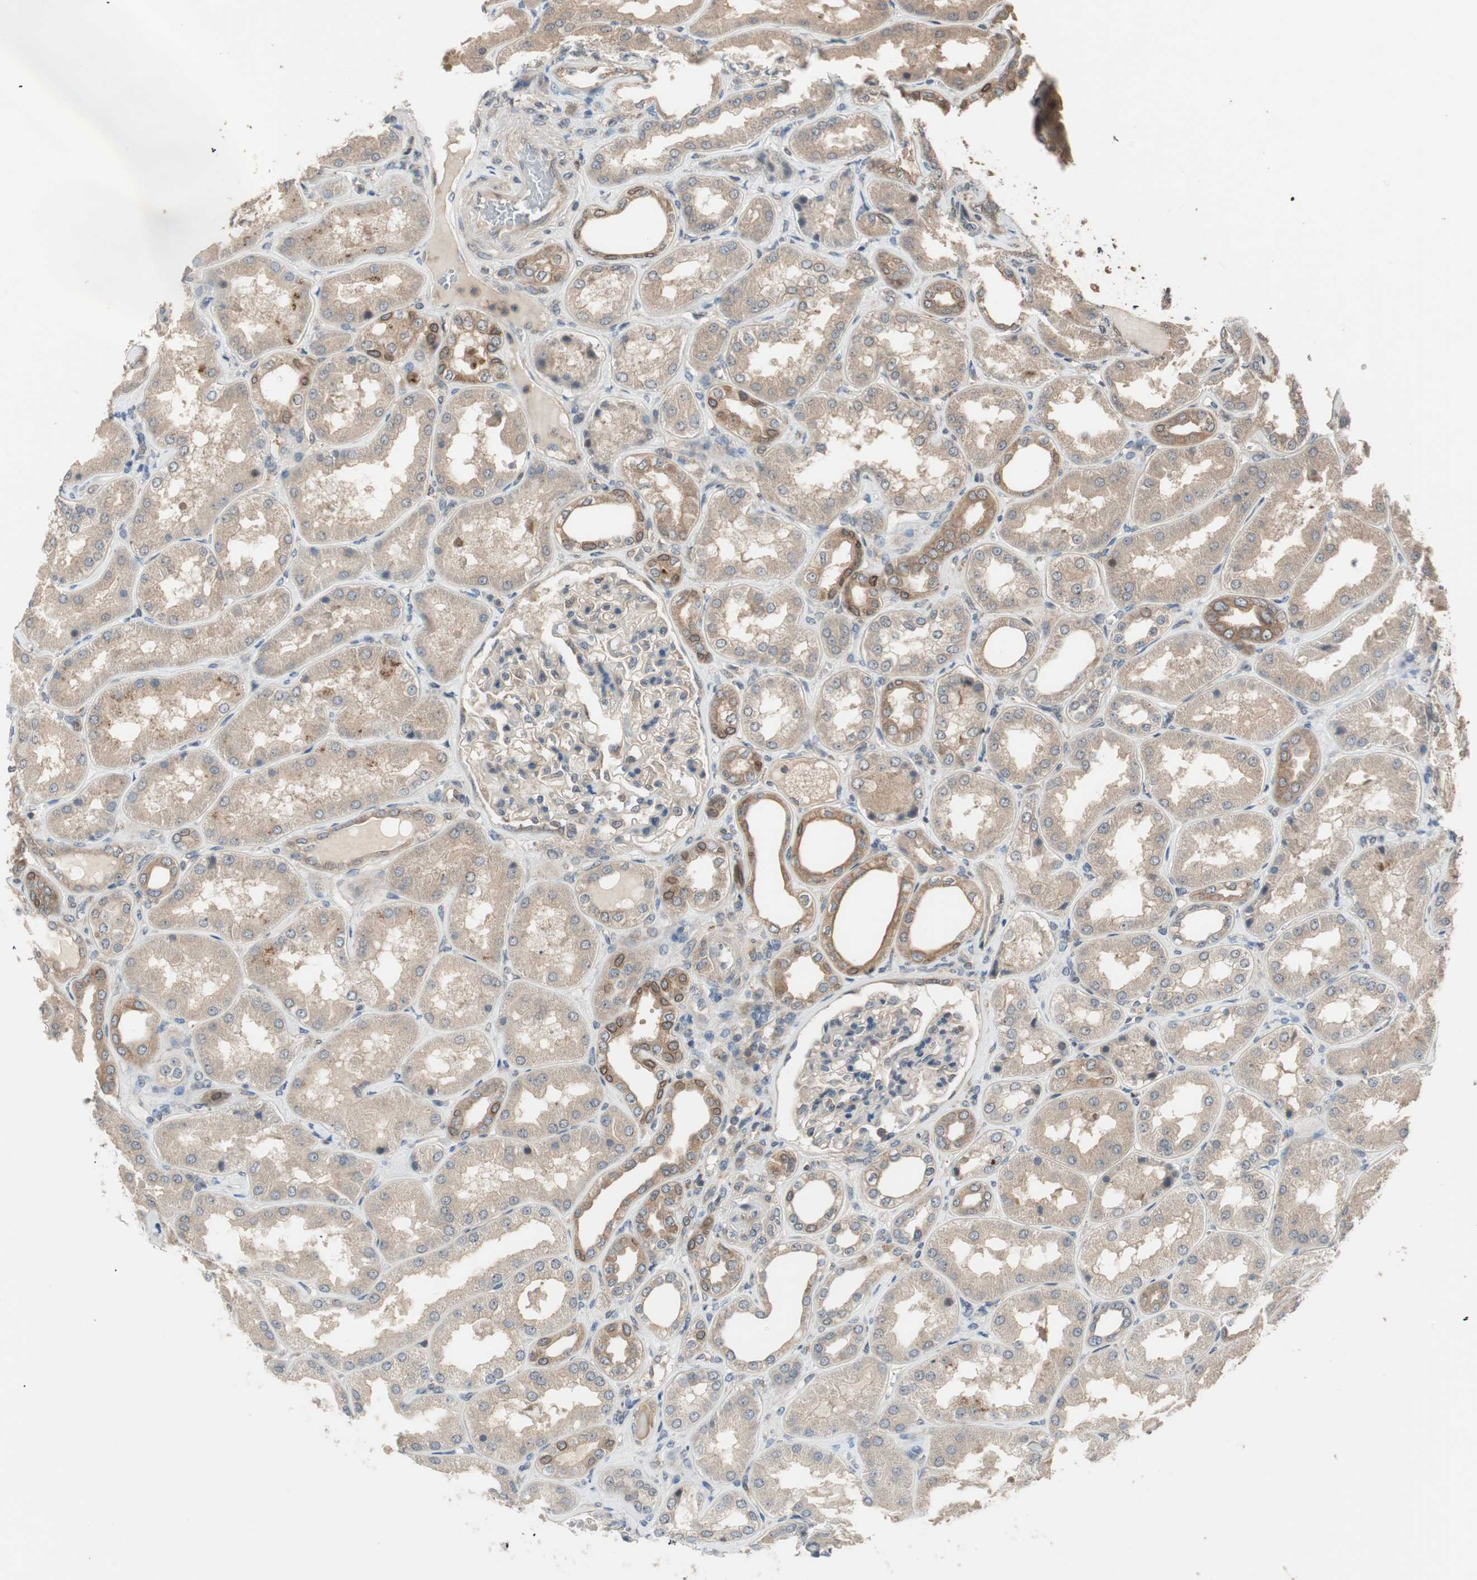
{"staining": {"intensity": "weak", "quantity": ">75%", "location": "cytoplasmic/membranous"}, "tissue": "kidney", "cell_type": "Cells in glomeruli", "image_type": "normal", "snomed": [{"axis": "morphology", "description": "Normal tissue, NOS"}, {"axis": "topography", "description": "Kidney"}], "caption": "Immunohistochemistry histopathology image of normal kidney: human kidney stained using immunohistochemistry (IHC) reveals low levels of weak protein expression localized specifically in the cytoplasmic/membranous of cells in glomeruli, appearing as a cytoplasmic/membranous brown color.", "gene": "ATP6AP2", "patient": {"sex": "female", "age": 56}}